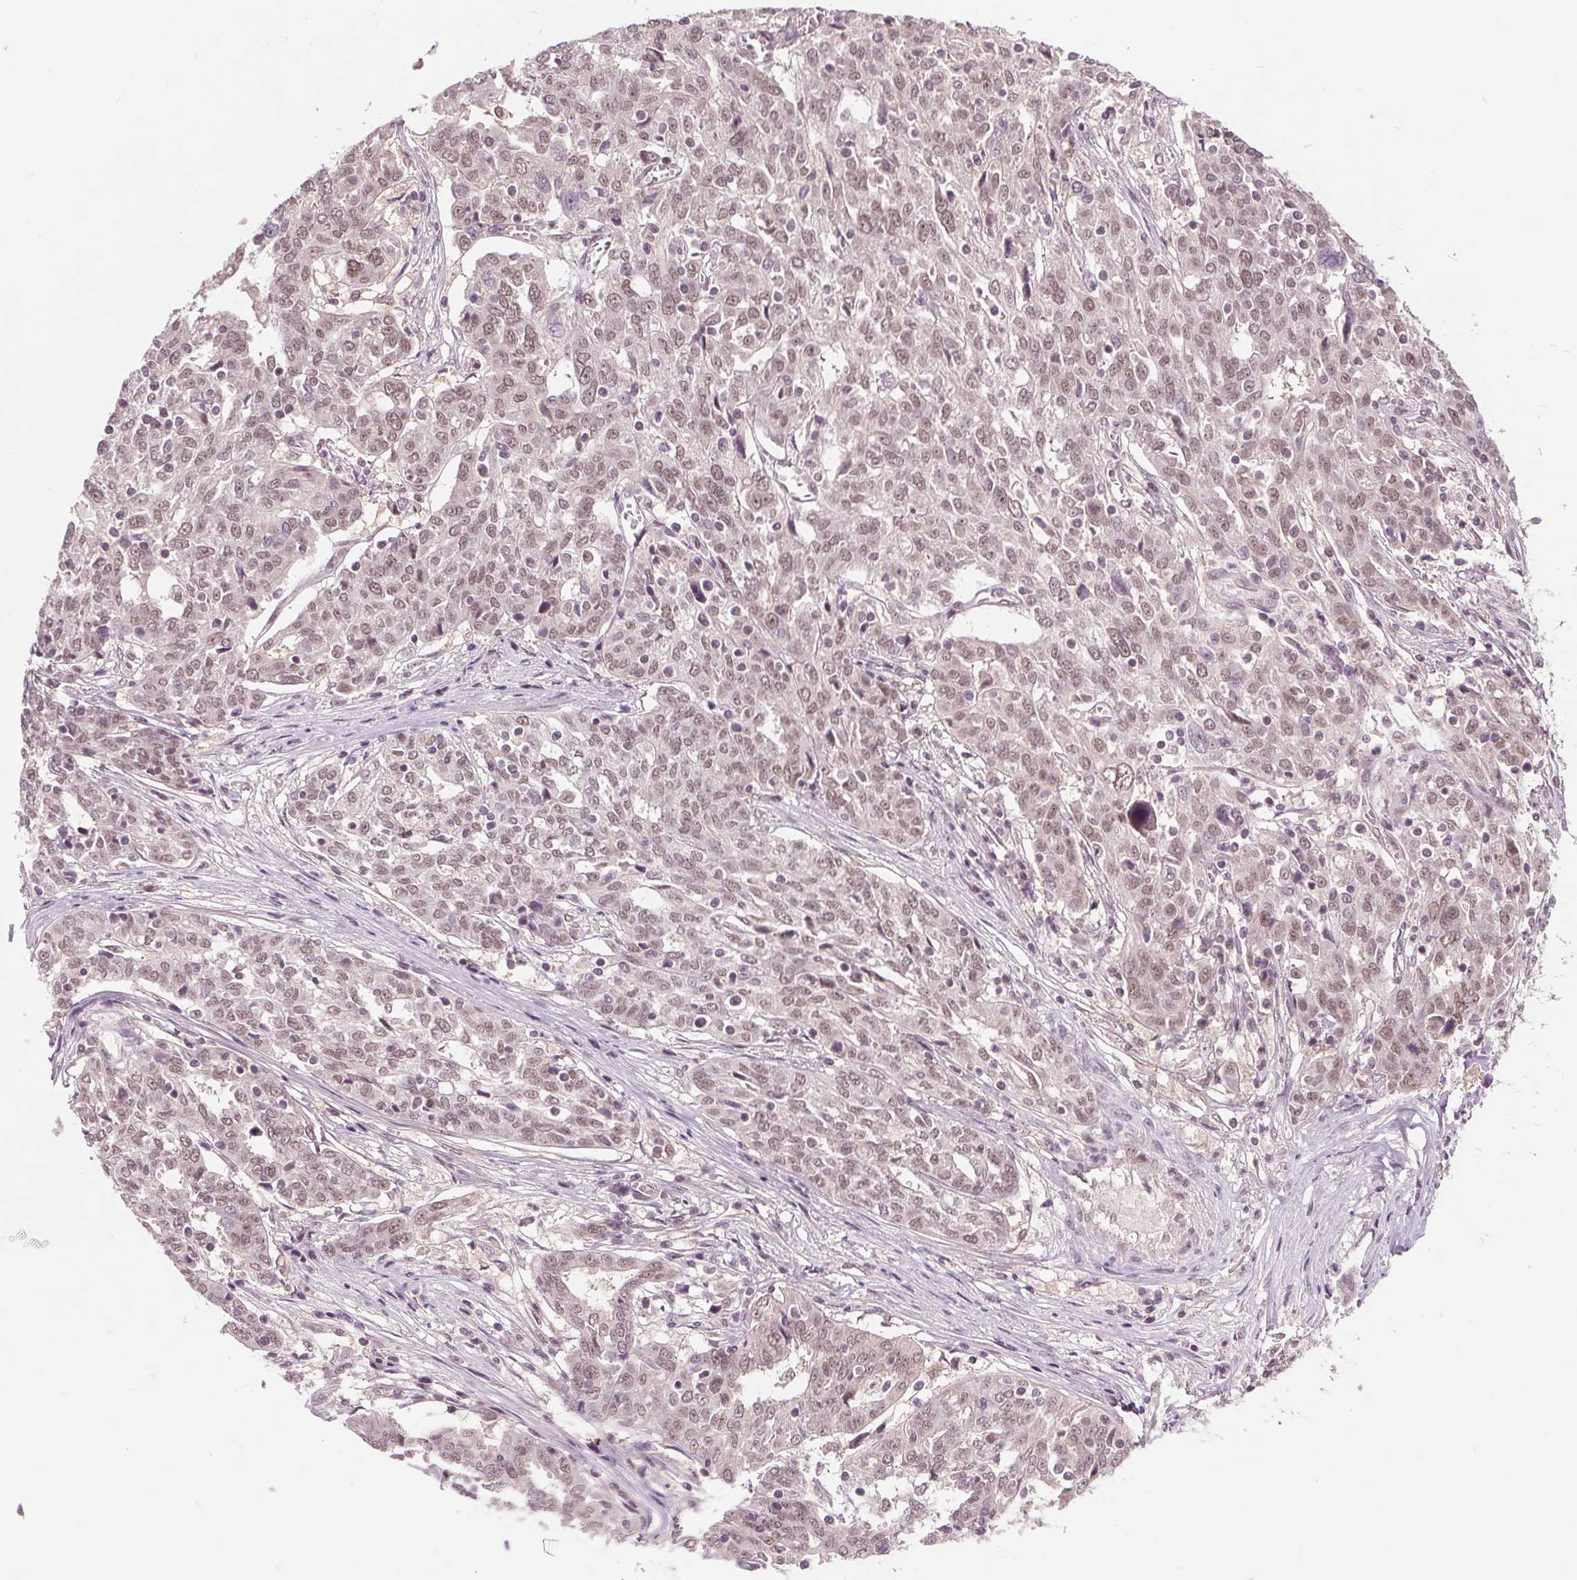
{"staining": {"intensity": "weak", "quantity": ">75%", "location": "nuclear"}, "tissue": "ovarian cancer", "cell_type": "Tumor cells", "image_type": "cancer", "snomed": [{"axis": "morphology", "description": "Cystadenocarcinoma, serous, NOS"}, {"axis": "topography", "description": "Ovary"}], "caption": "Tumor cells reveal weak nuclear staining in about >75% of cells in ovarian serous cystadenocarcinoma.", "gene": "MED6", "patient": {"sex": "female", "age": 67}}